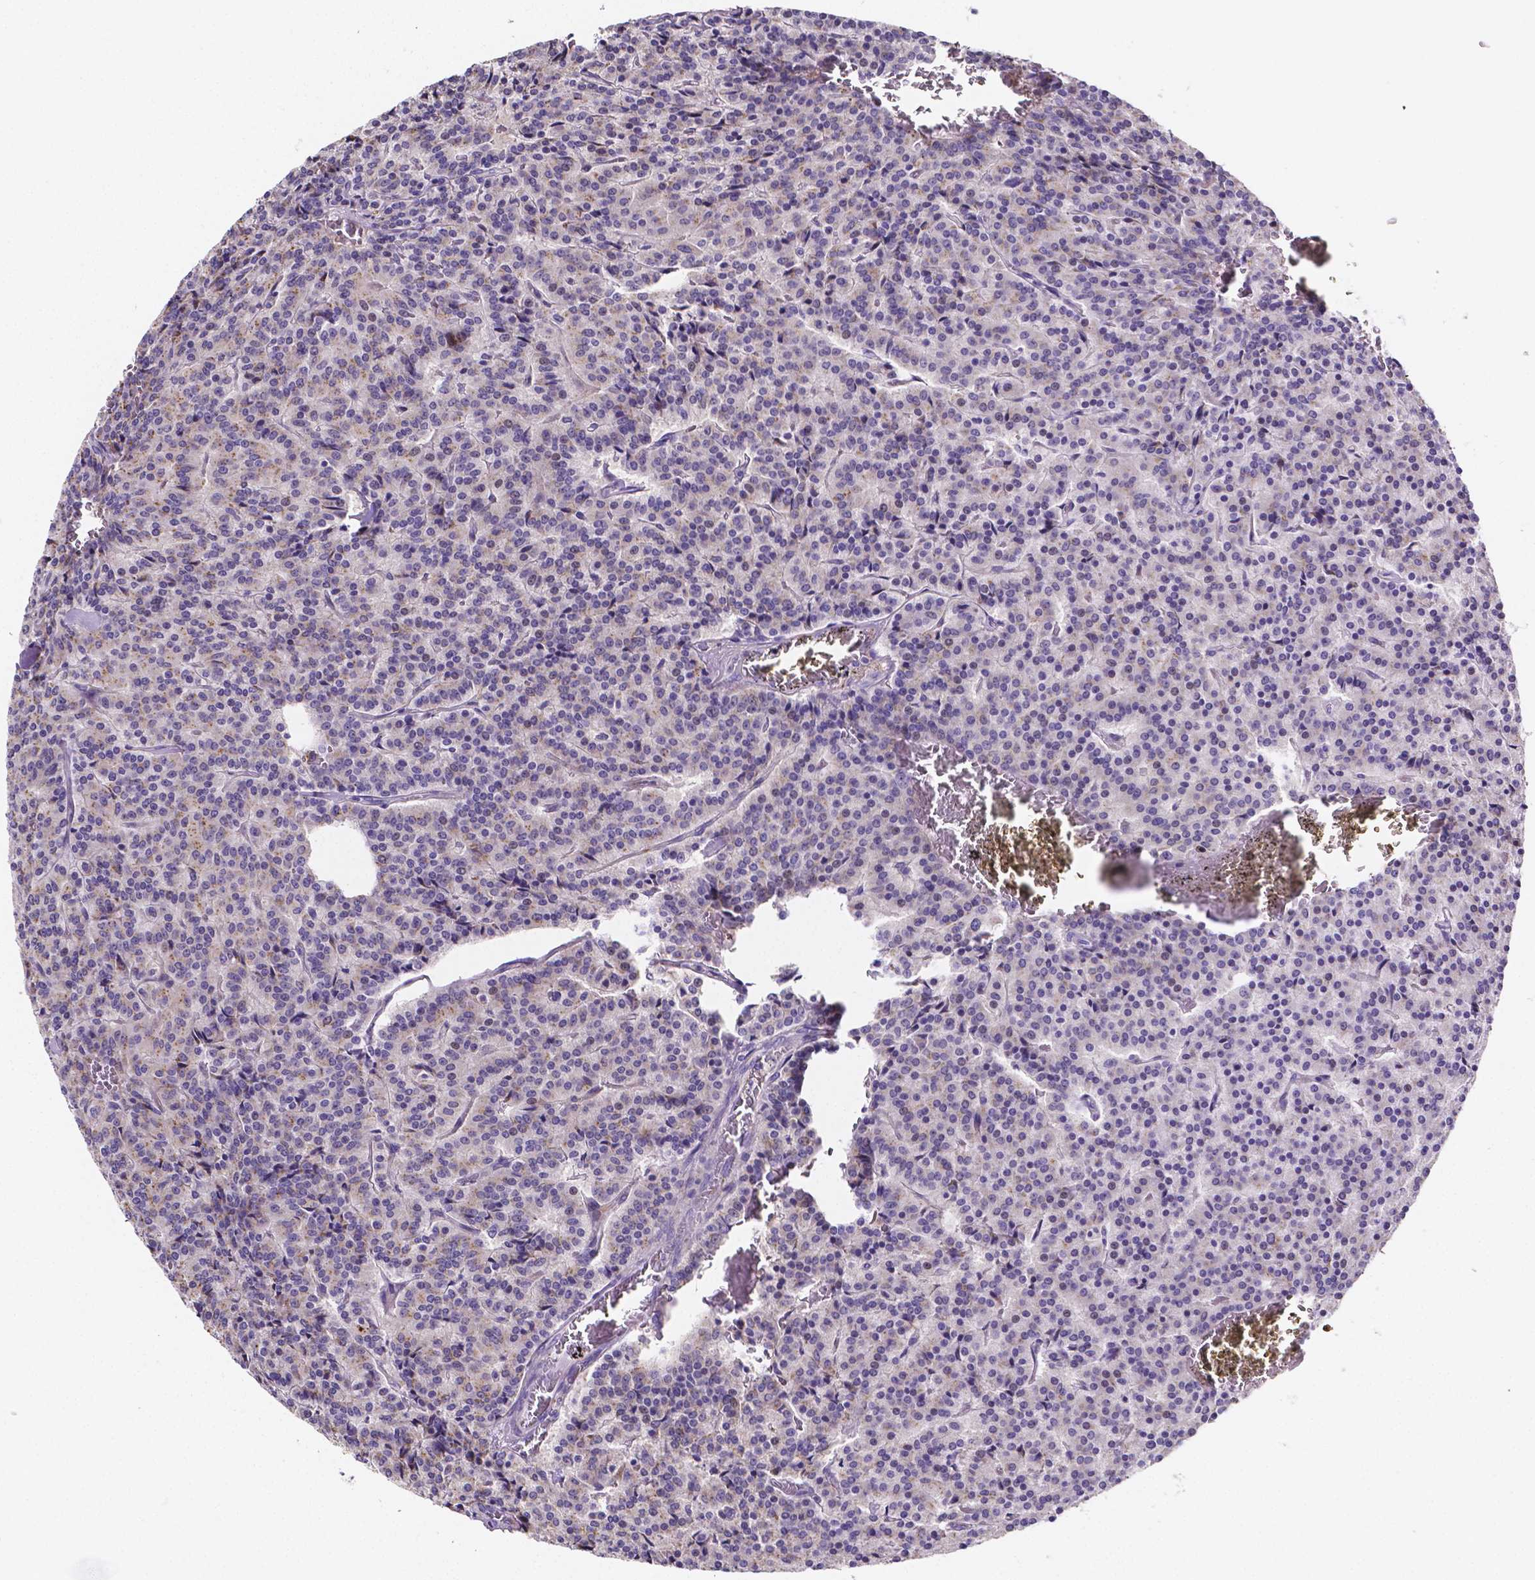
{"staining": {"intensity": "moderate", "quantity": "<25%", "location": "cytoplasmic/membranous"}, "tissue": "carcinoid", "cell_type": "Tumor cells", "image_type": "cancer", "snomed": [{"axis": "morphology", "description": "Carcinoid, malignant, NOS"}, {"axis": "topography", "description": "Lung"}], "caption": "Immunohistochemistry photomicrograph of neoplastic tissue: carcinoid stained using immunohistochemistry (IHC) reveals low levels of moderate protein expression localized specifically in the cytoplasmic/membranous of tumor cells, appearing as a cytoplasmic/membranous brown color.", "gene": "NRGN", "patient": {"sex": "male", "age": 70}}